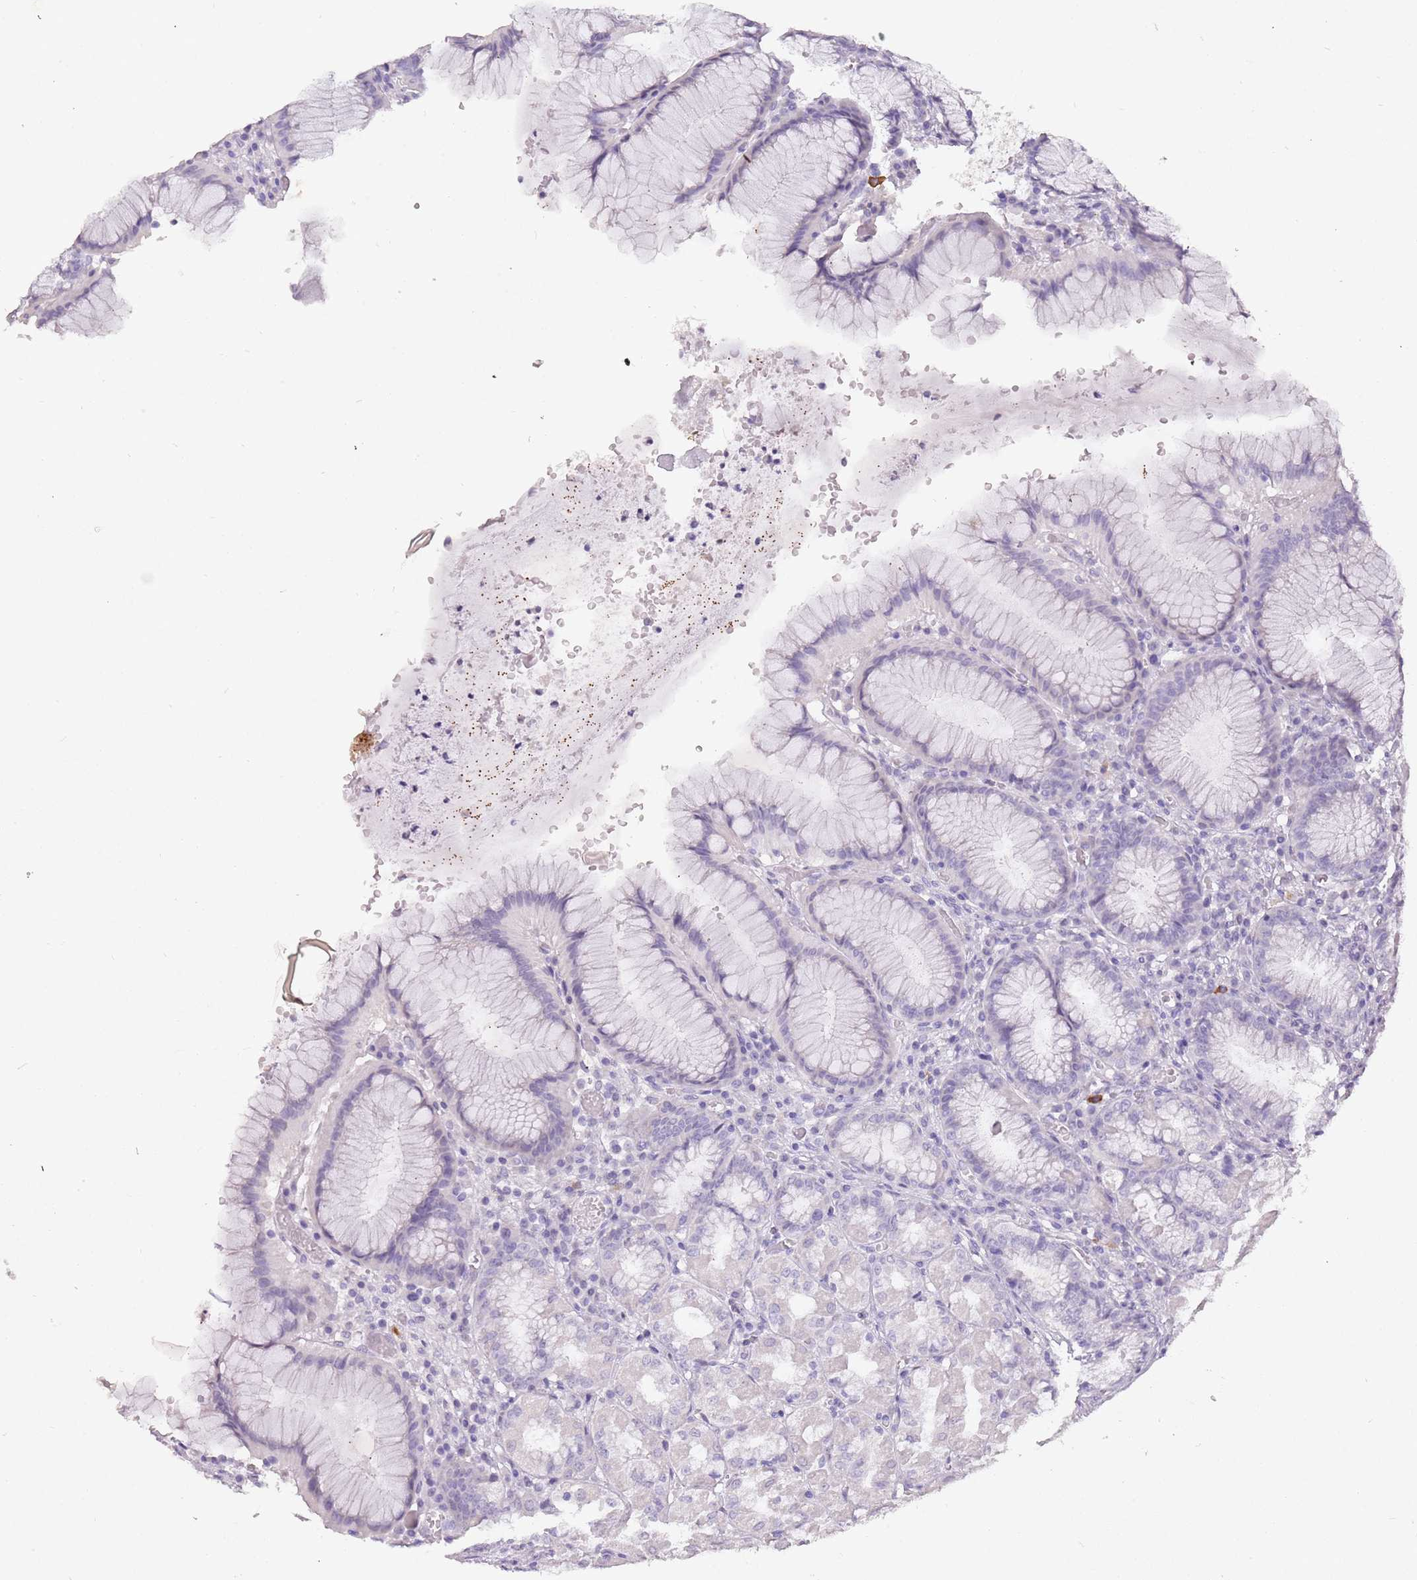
{"staining": {"intensity": "negative", "quantity": "none", "location": "none"}, "tissue": "stomach", "cell_type": "Glandular cells", "image_type": "normal", "snomed": [{"axis": "morphology", "description": "Normal tissue, NOS"}, {"axis": "topography", "description": "Stomach"}], "caption": "Immunohistochemistry photomicrograph of unremarkable human stomach stained for a protein (brown), which exhibits no expression in glandular cells.", "gene": "DDX4", "patient": {"sex": "male", "age": 55}}